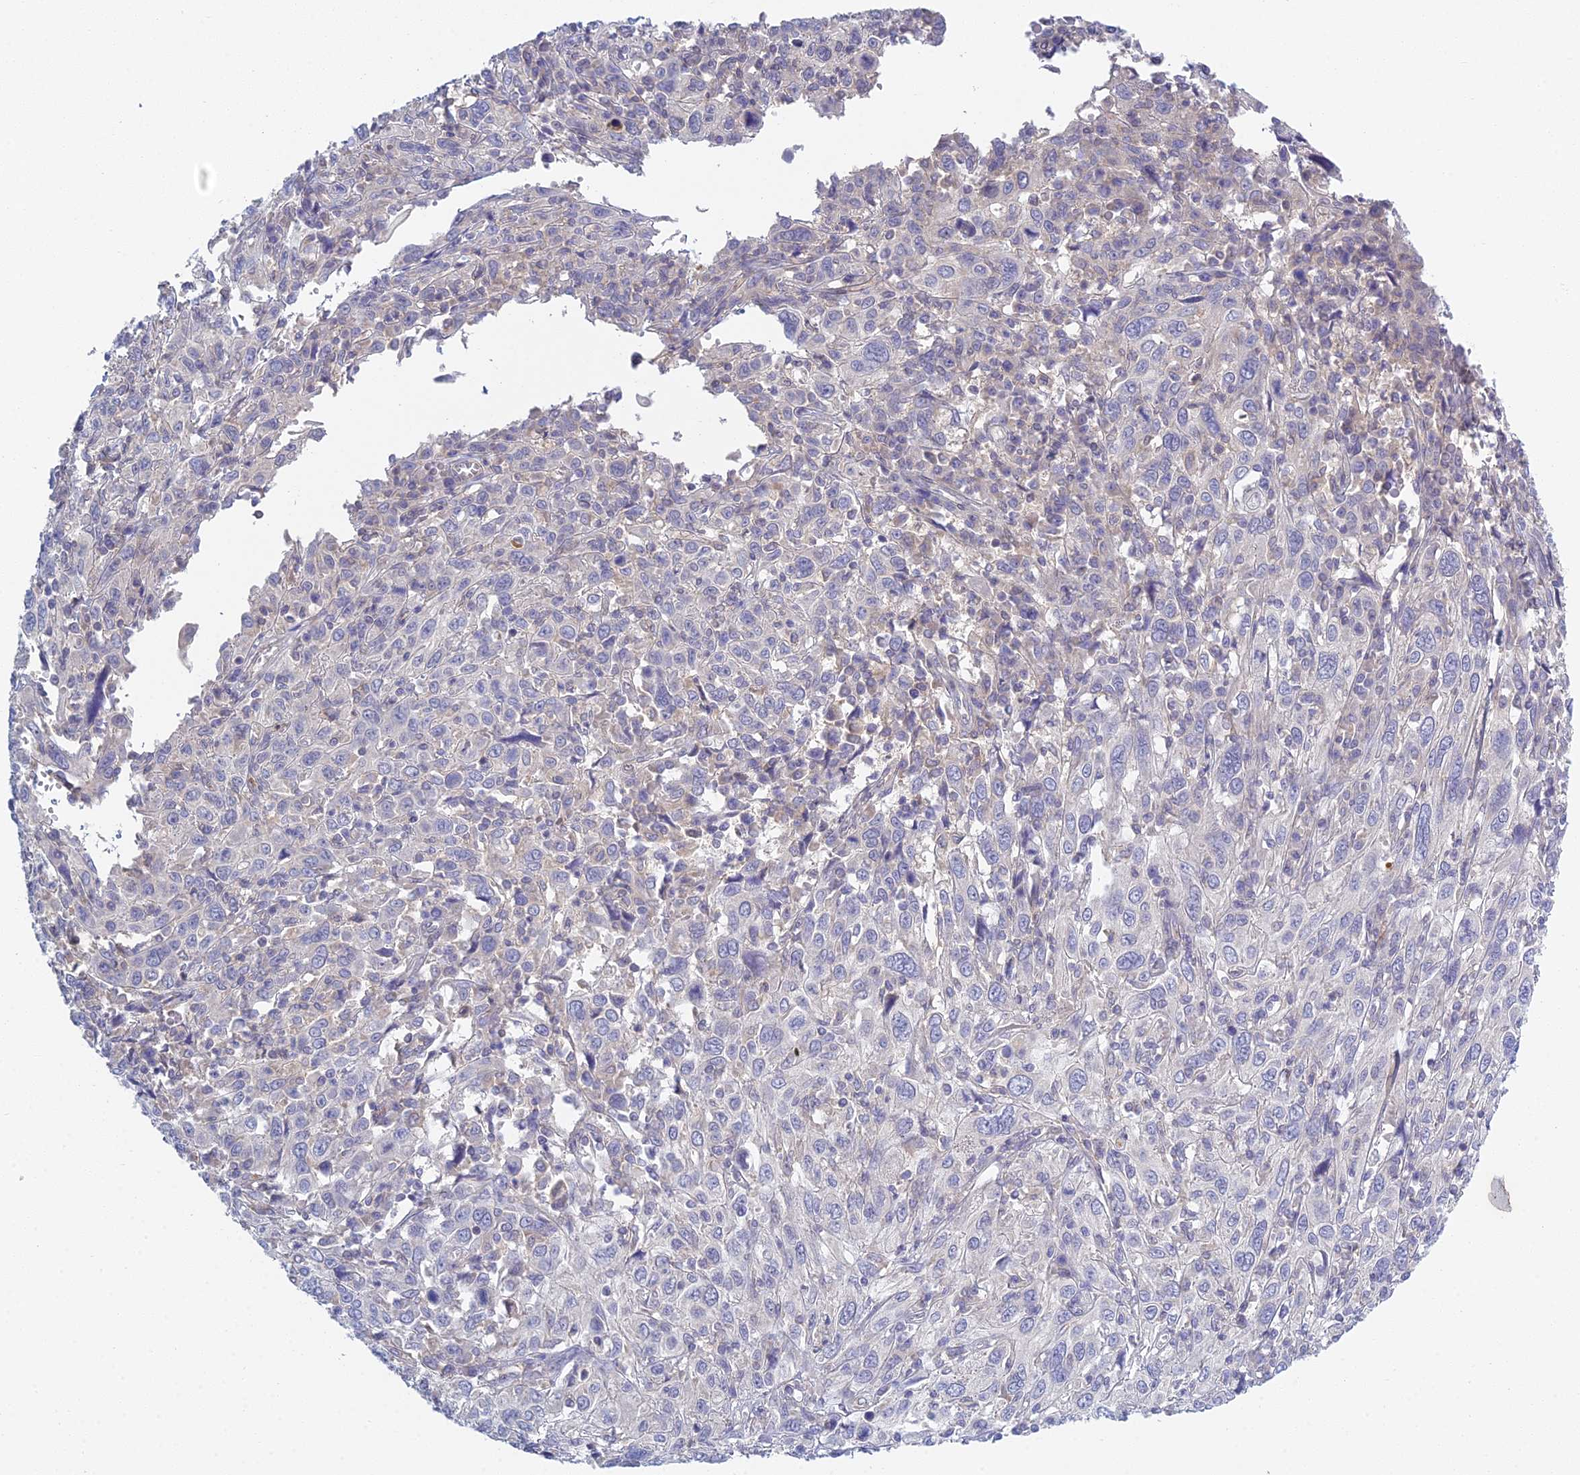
{"staining": {"intensity": "negative", "quantity": "none", "location": "none"}, "tissue": "cervical cancer", "cell_type": "Tumor cells", "image_type": "cancer", "snomed": [{"axis": "morphology", "description": "Squamous cell carcinoma, NOS"}, {"axis": "topography", "description": "Cervix"}], "caption": "DAB immunohistochemical staining of cervical cancer reveals no significant expression in tumor cells.", "gene": "METTL26", "patient": {"sex": "female", "age": 46}}